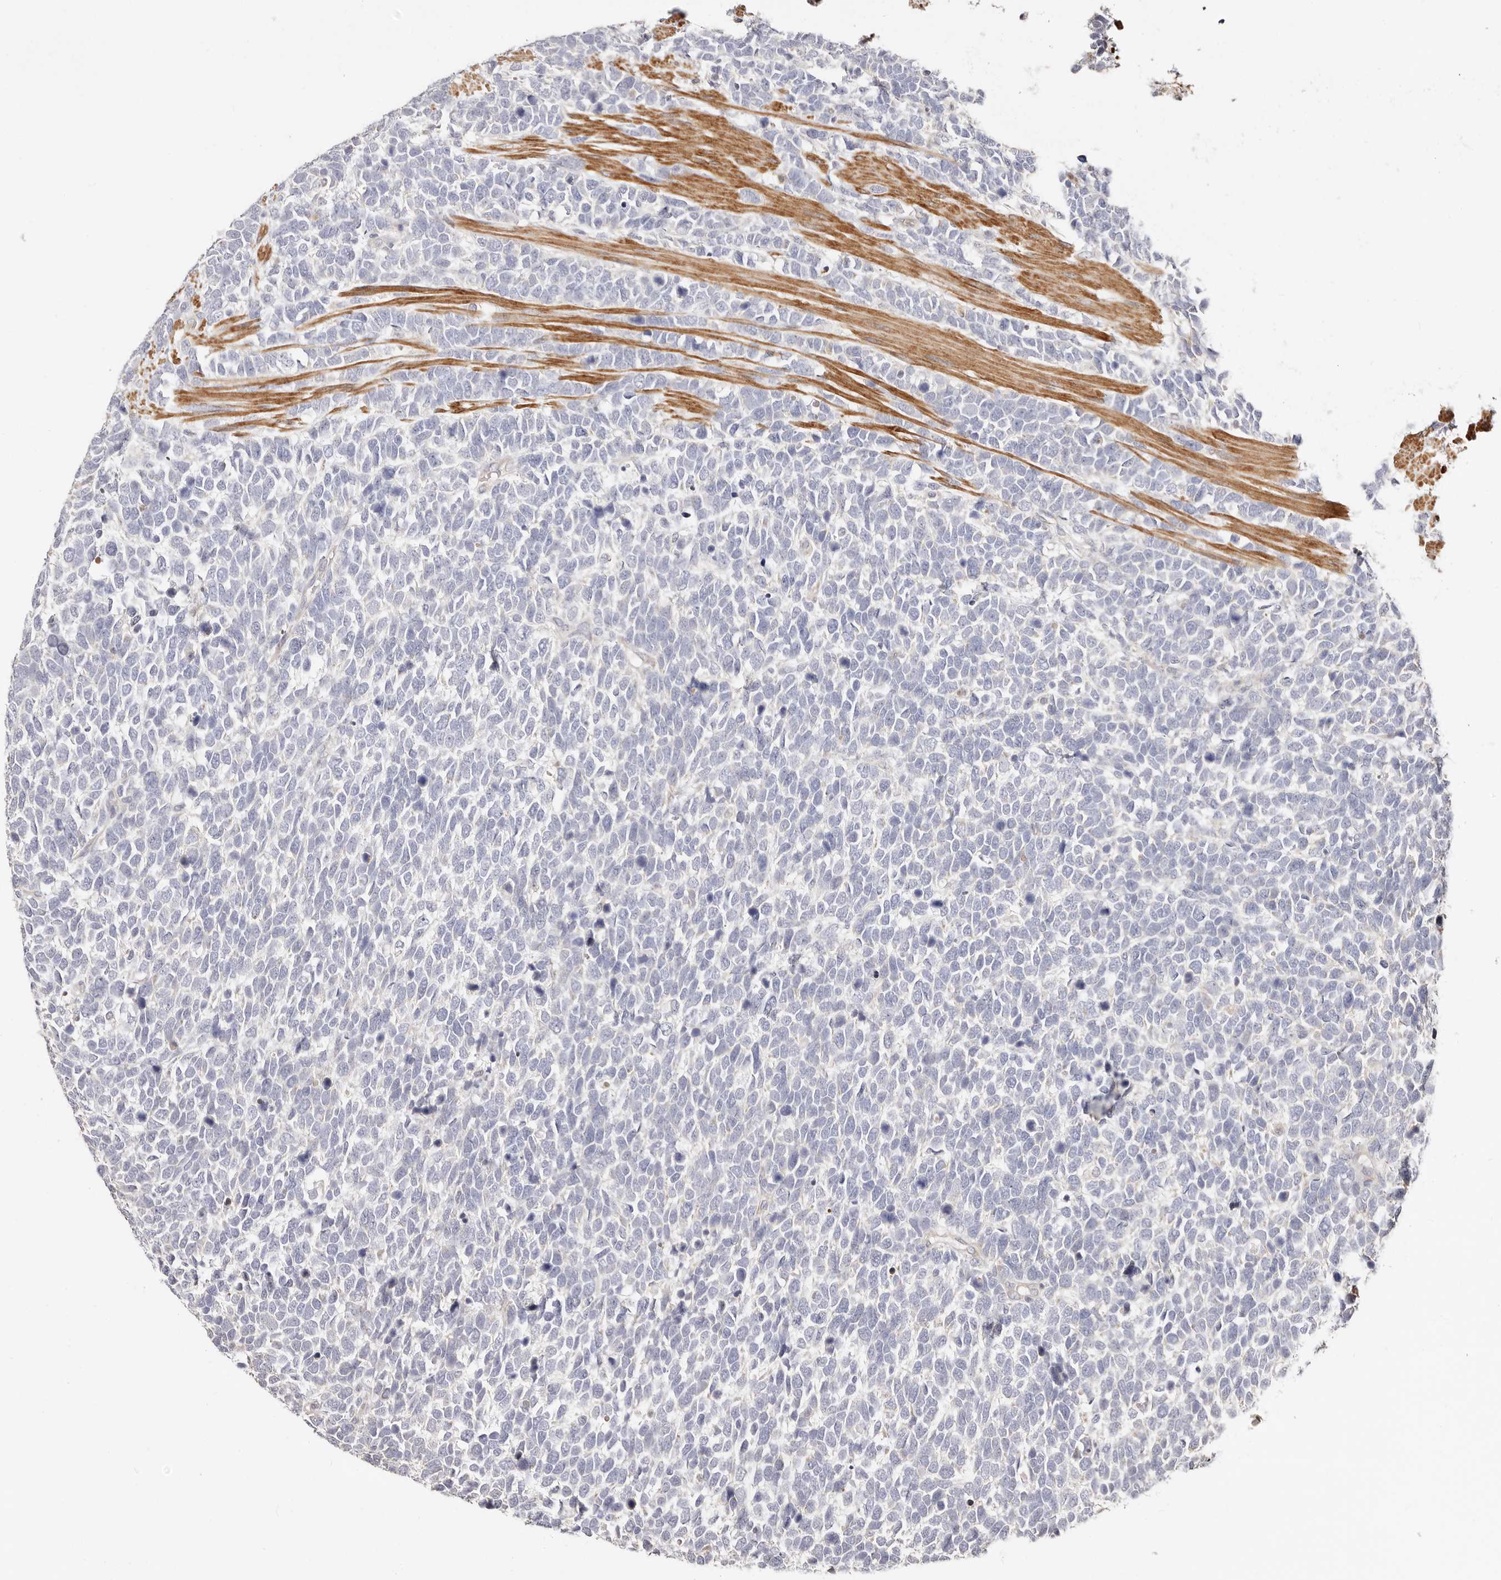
{"staining": {"intensity": "negative", "quantity": "none", "location": "none"}, "tissue": "urothelial cancer", "cell_type": "Tumor cells", "image_type": "cancer", "snomed": [{"axis": "morphology", "description": "Urothelial carcinoma, High grade"}, {"axis": "topography", "description": "Urinary bladder"}], "caption": "Tumor cells show no significant protein staining in urothelial cancer.", "gene": "MAPK1", "patient": {"sex": "female", "age": 82}}